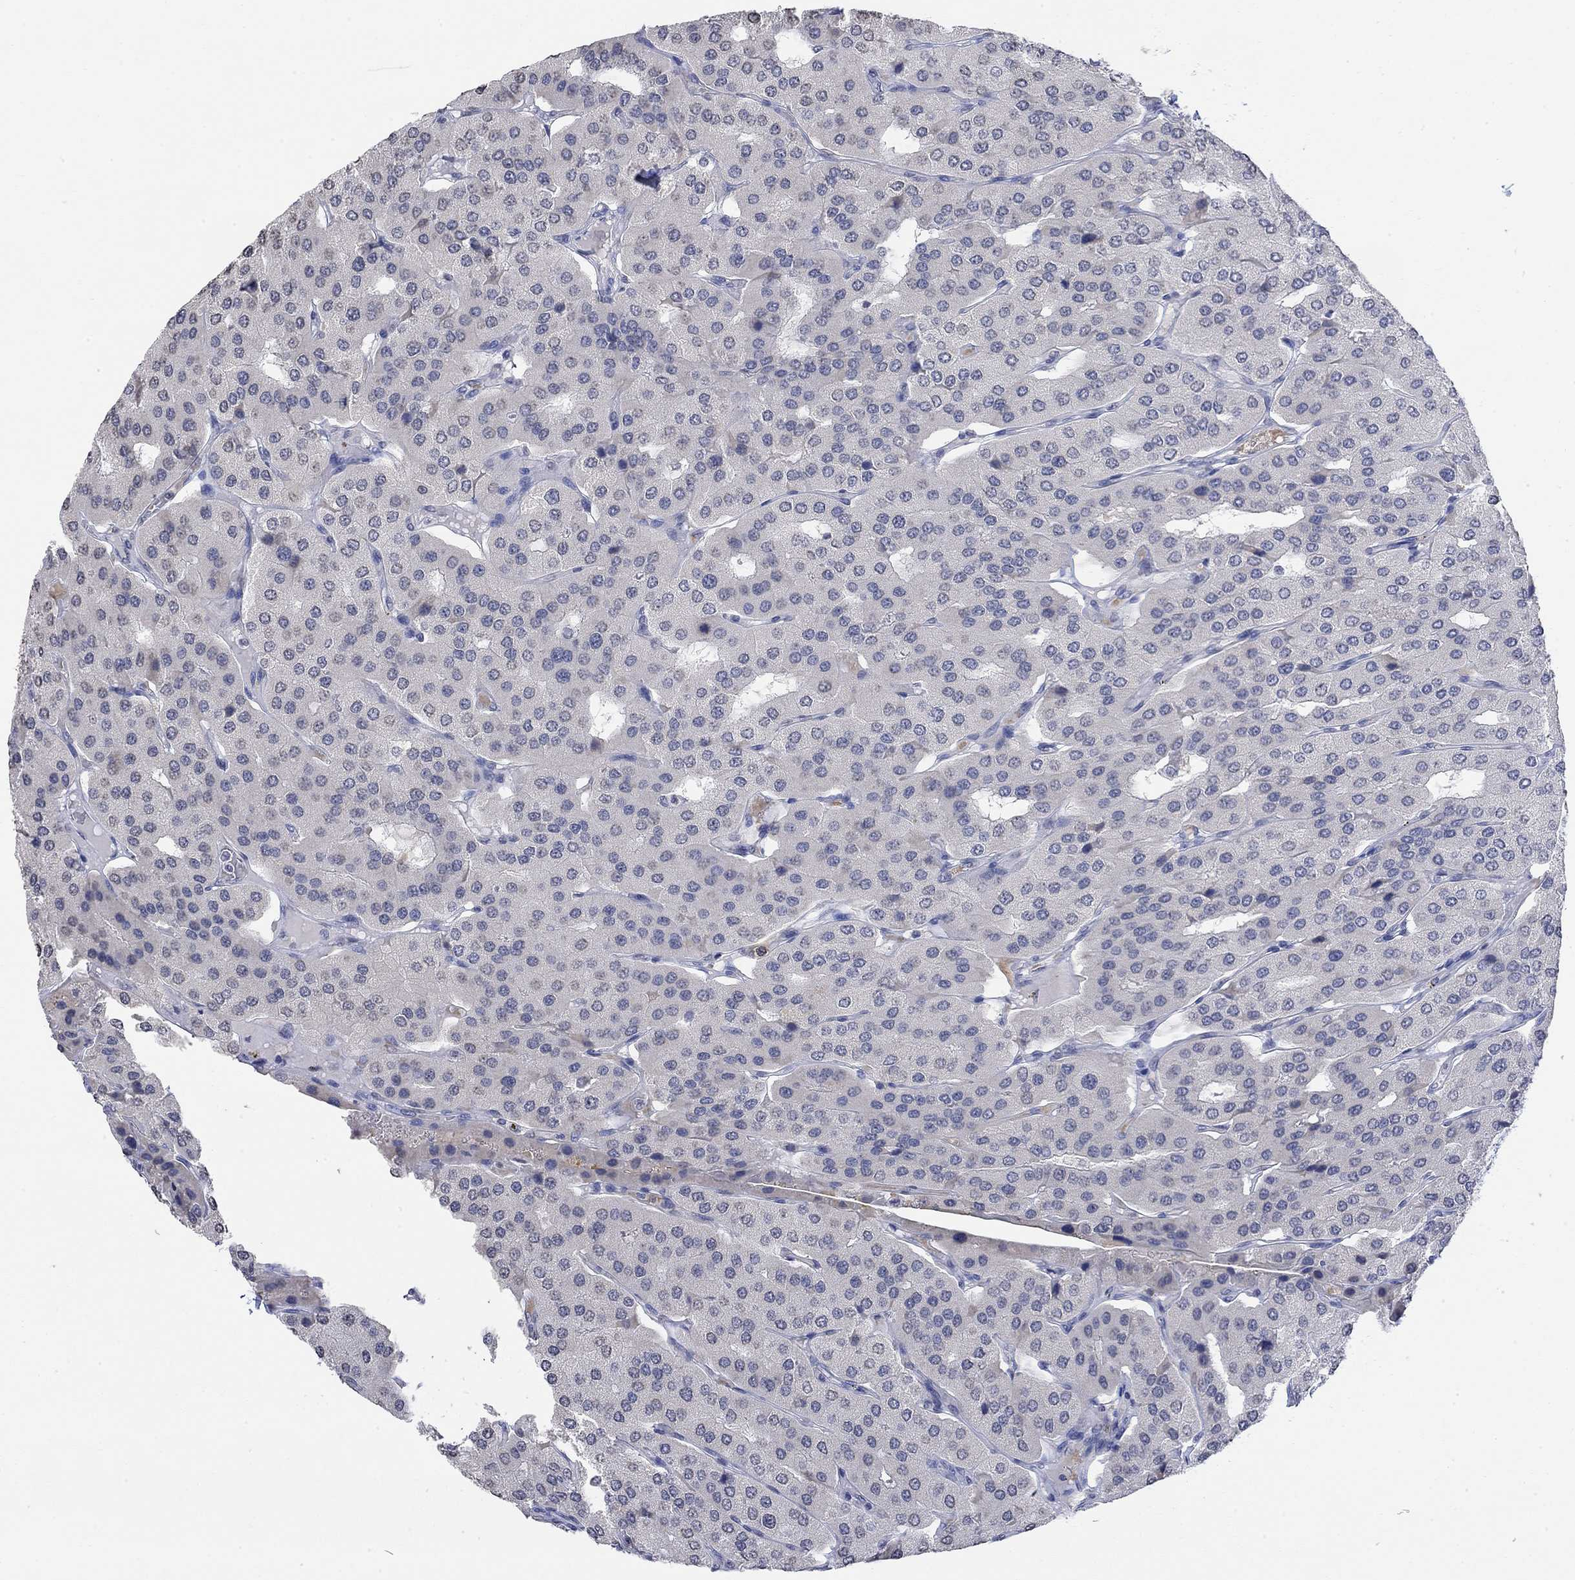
{"staining": {"intensity": "negative", "quantity": "none", "location": "none"}, "tissue": "parathyroid gland", "cell_type": "Glandular cells", "image_type": "normal", "snomed": [{"axis": "morphology", "description": "Normal tissue, NOS"}, {"axis": "morphology", "description": "Adenoma, NOS"}, {"axis": "topography", "description": "Parathyroid gland"}], "caption": "Immunohistochemistry (IHC) micrograph of normal parathyroid gland stained for a protein (brown), which exhibits no expression in glandular cells. (DAB IHC visualized using brightfield microscopy, high magnification).", "gene": "TMEM255A", "patient": {"sex": "female", "age": 86}}